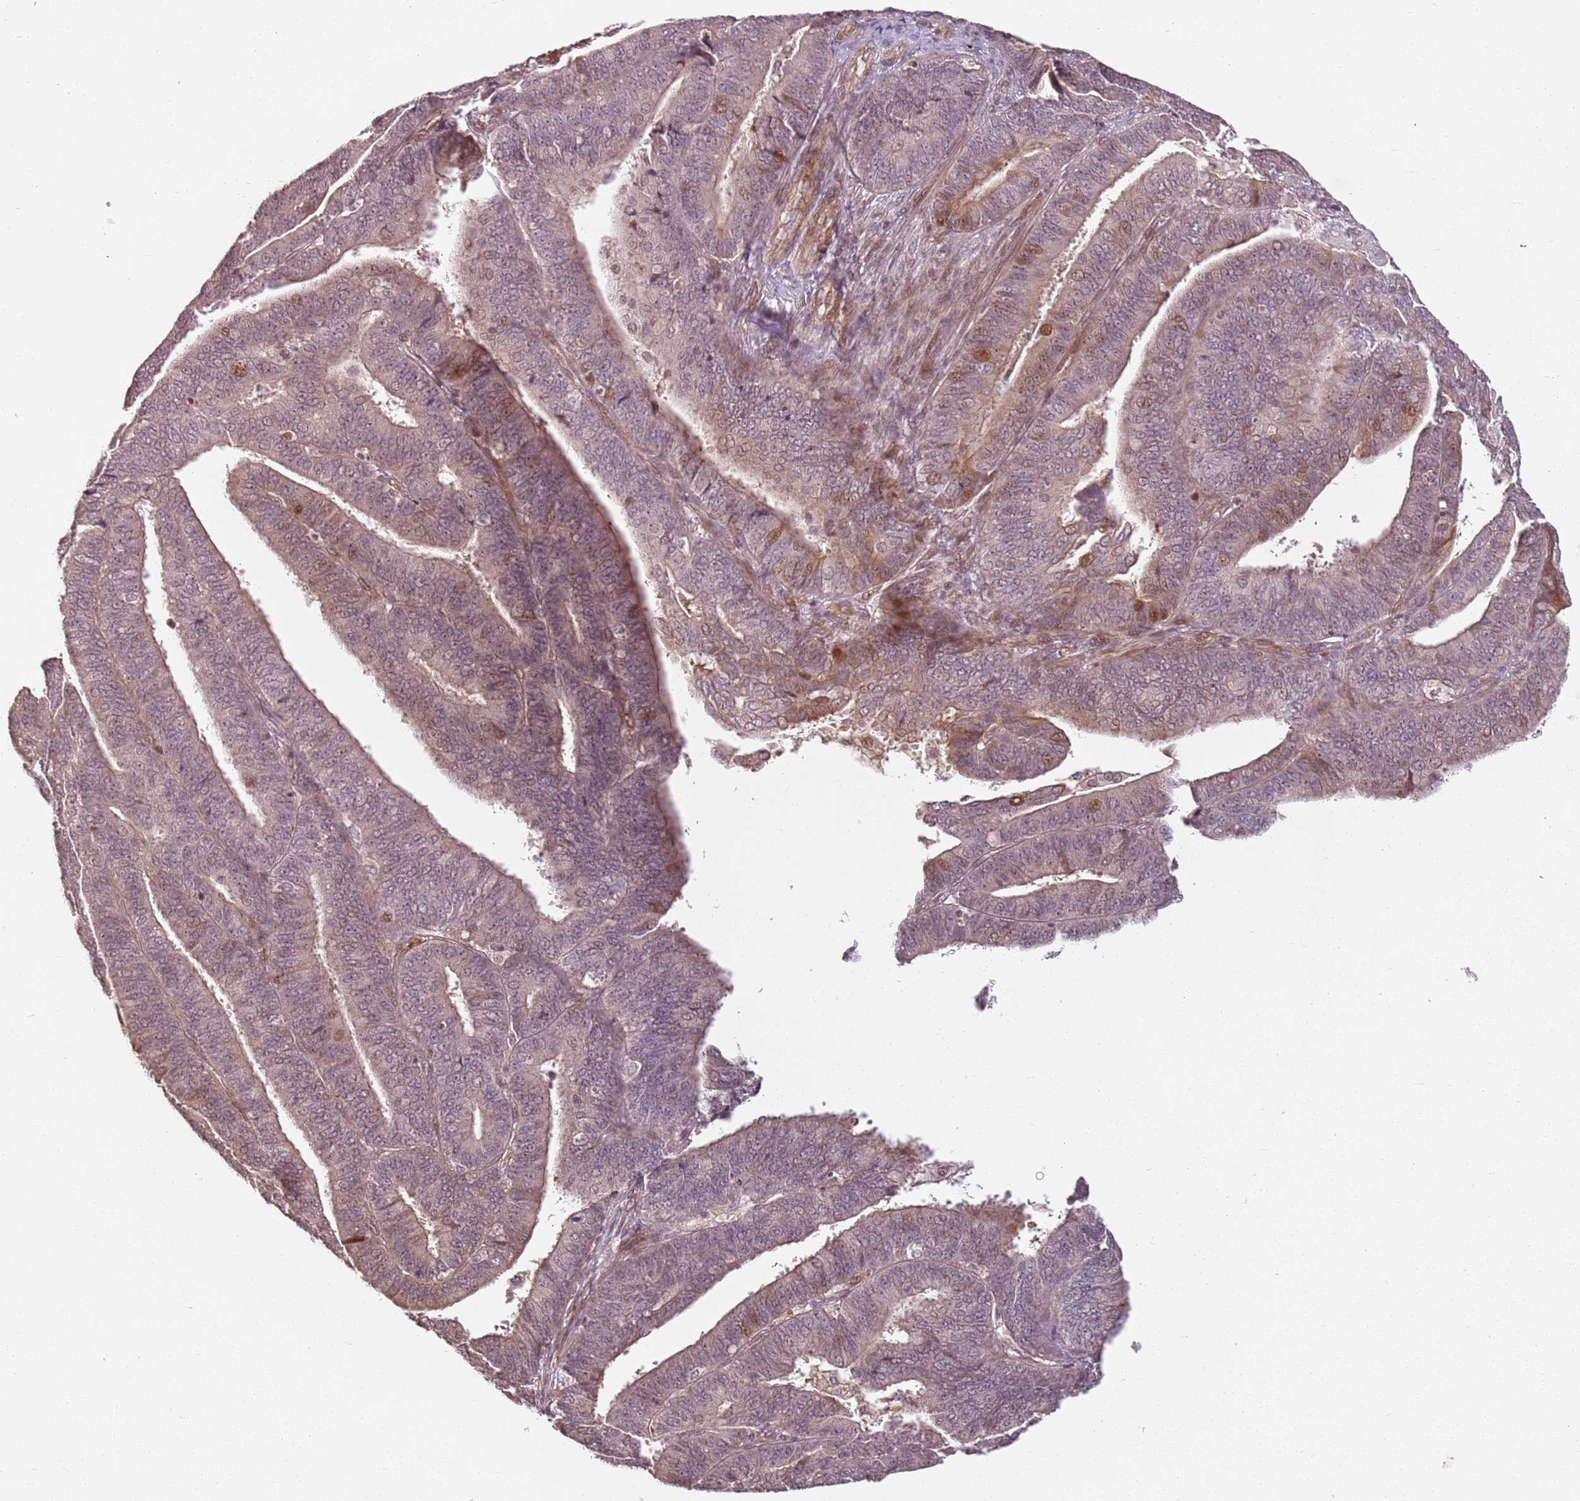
{"staining": {"intensity": "weak", "quantity": ">75%", "location": "cytoplasmic/membranous,nuclear"}, "tissue": "endometrial cancer", "cell_type": "Tumor cells", "image_type": "cancer", "snomed": [{"axis": "morphology", "description": "Adenocarcinoma, NOS"}, {"axis": "topography", "description": "Endometrium"}], "caption": "This is a histology image of IHC staining of endometrial adenocarcinoma, which shows weak positivity in the cytoplasmic/membranous and nuclear of tumor cells.", "gene": "CHURC1", "patient": {"sex": "female", "age": 73}}